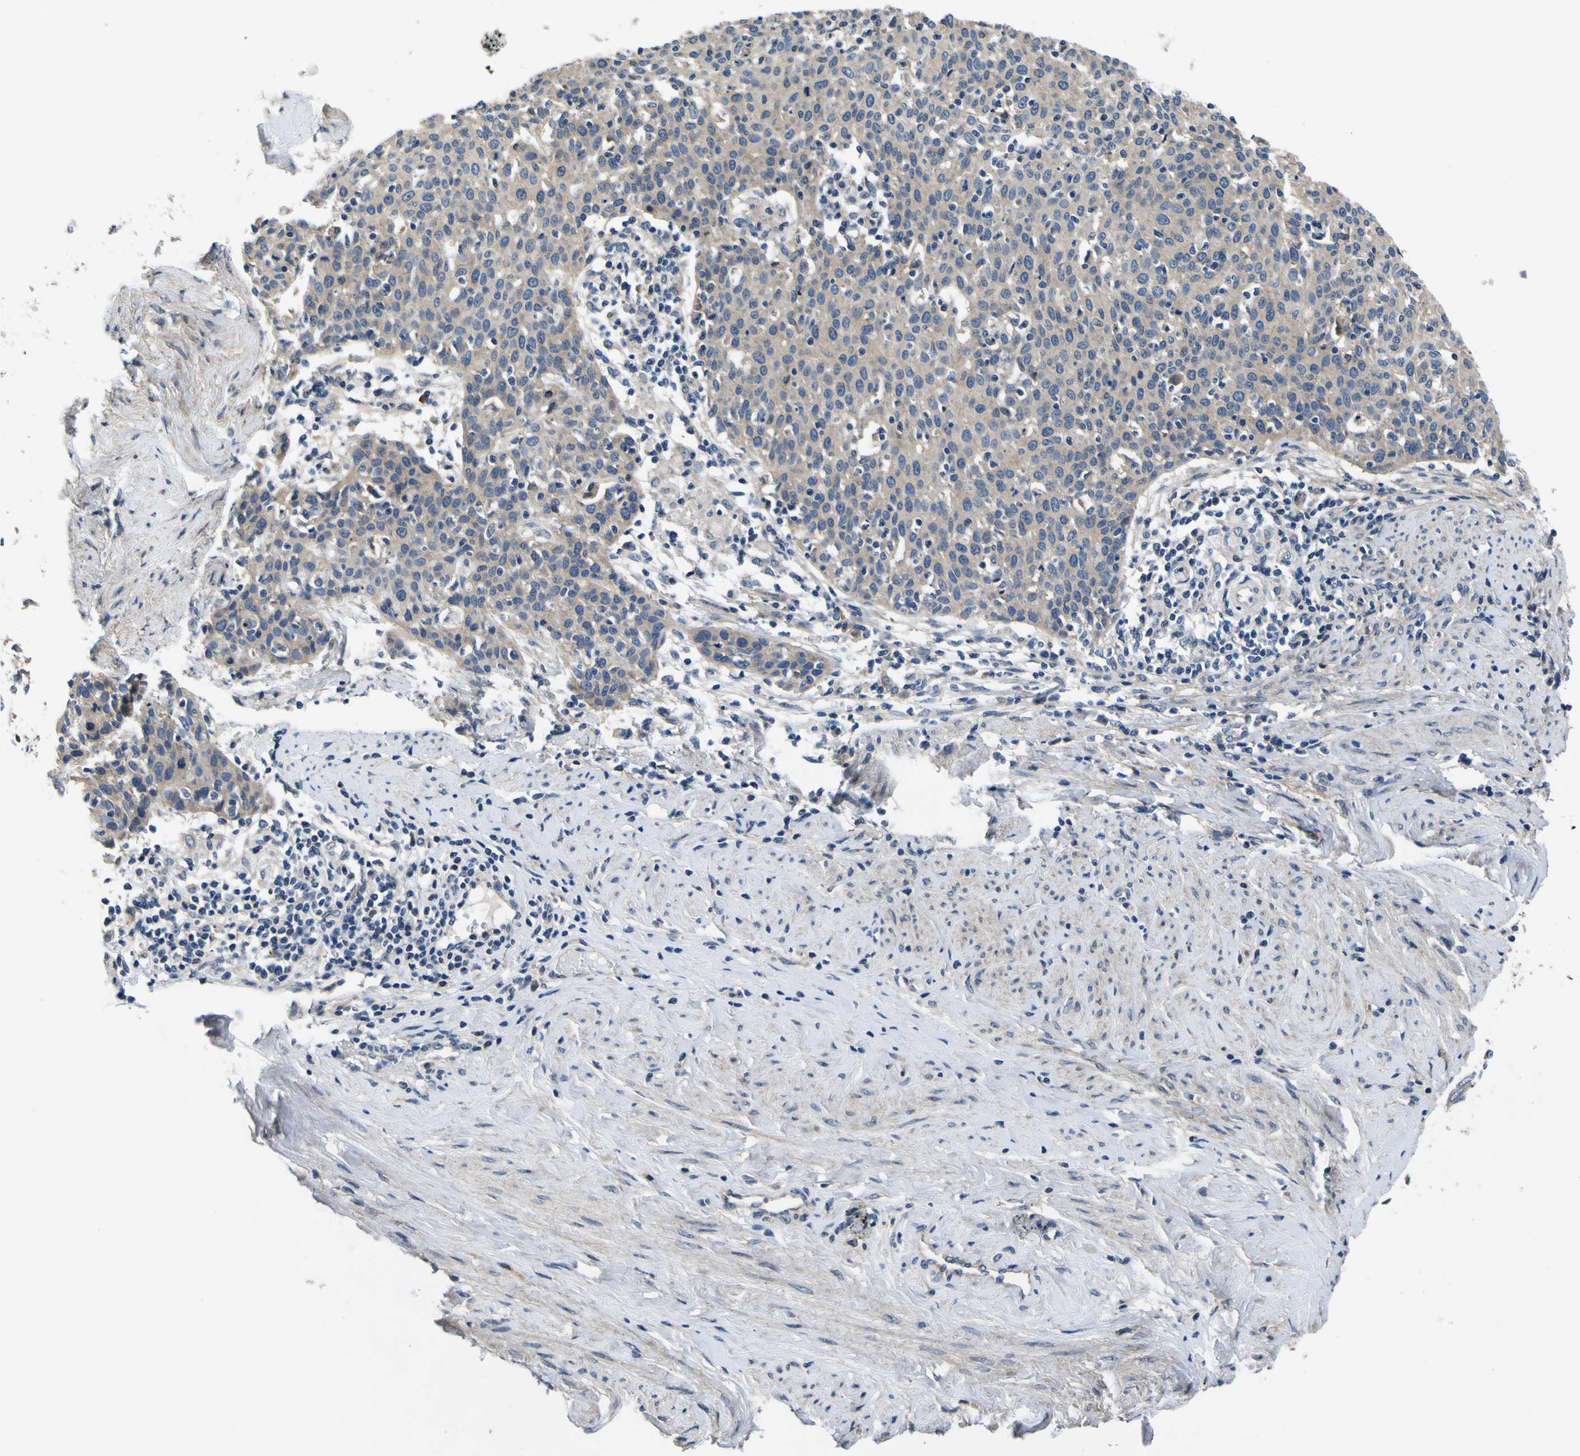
{"staining": {"intensity": "weak", "quantity": ">75%", "location": "cytoplasmic/membranous"}, "tissue": "cervical cancer", "cell_type": "Tumor cells", "image_type": "cancer", "snomed": [{"axis": "morphology", "description": "Squamous cell carcinoma, NOS"}, {"axis": "topography", "description": "Cervix"}], "caption": "A photomicrograph of human cervical squamous cell carcinoma stained for a protein shows weak cytoplasmic/membranous brown staining in tumor cells. (DAB = brown stain, brightfield microscopy at high magnification).", "gene": "EPHB4", "patient": {"sex": "female", "age": 38}}